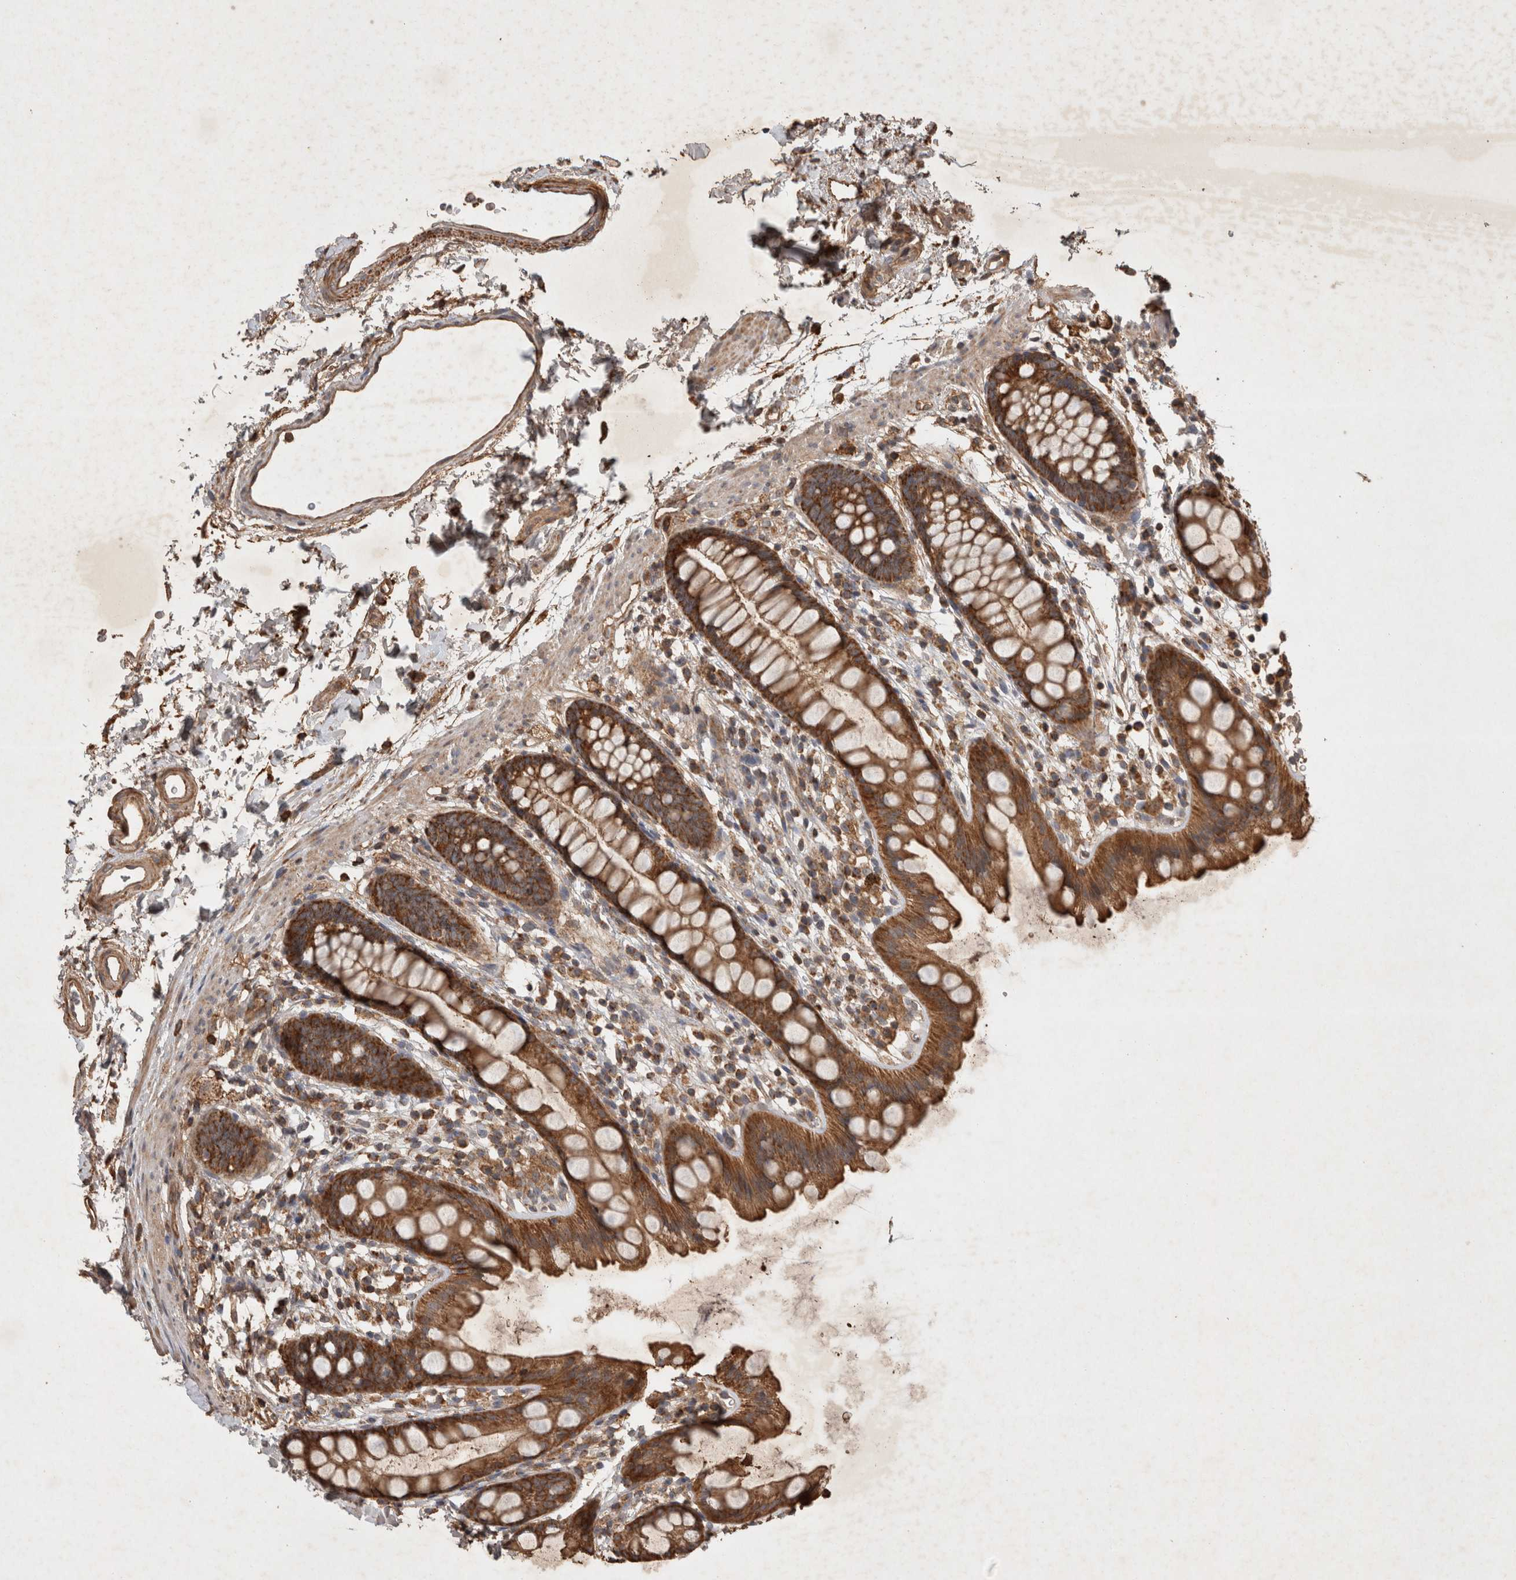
{"staining": {"intensity": "strong", "quantity": ">75%", "location": "cytoplasmic/membranous"}, "tissue": "rectum", "cell_type": "Glandular cells", "image_type": "normal", "snomed": [{"axis": "morphology", "description": "Normal tissue, NOS"}, {"axis": "topography", "description": "Rectum"}], "caption": "A high-resolution histopathology image shows immunohistochemistry staining of benign rectum, which reveals strong cytoplasmic/membranous staining in approximately >75% of glandular cells. The staining is performed using DAB brown chromogen to label protein expression. The nuclei are counter-stained blue using hematoxylin.", "gene": "SERAC1", "patient": {"sex": "female", "age": 65}}